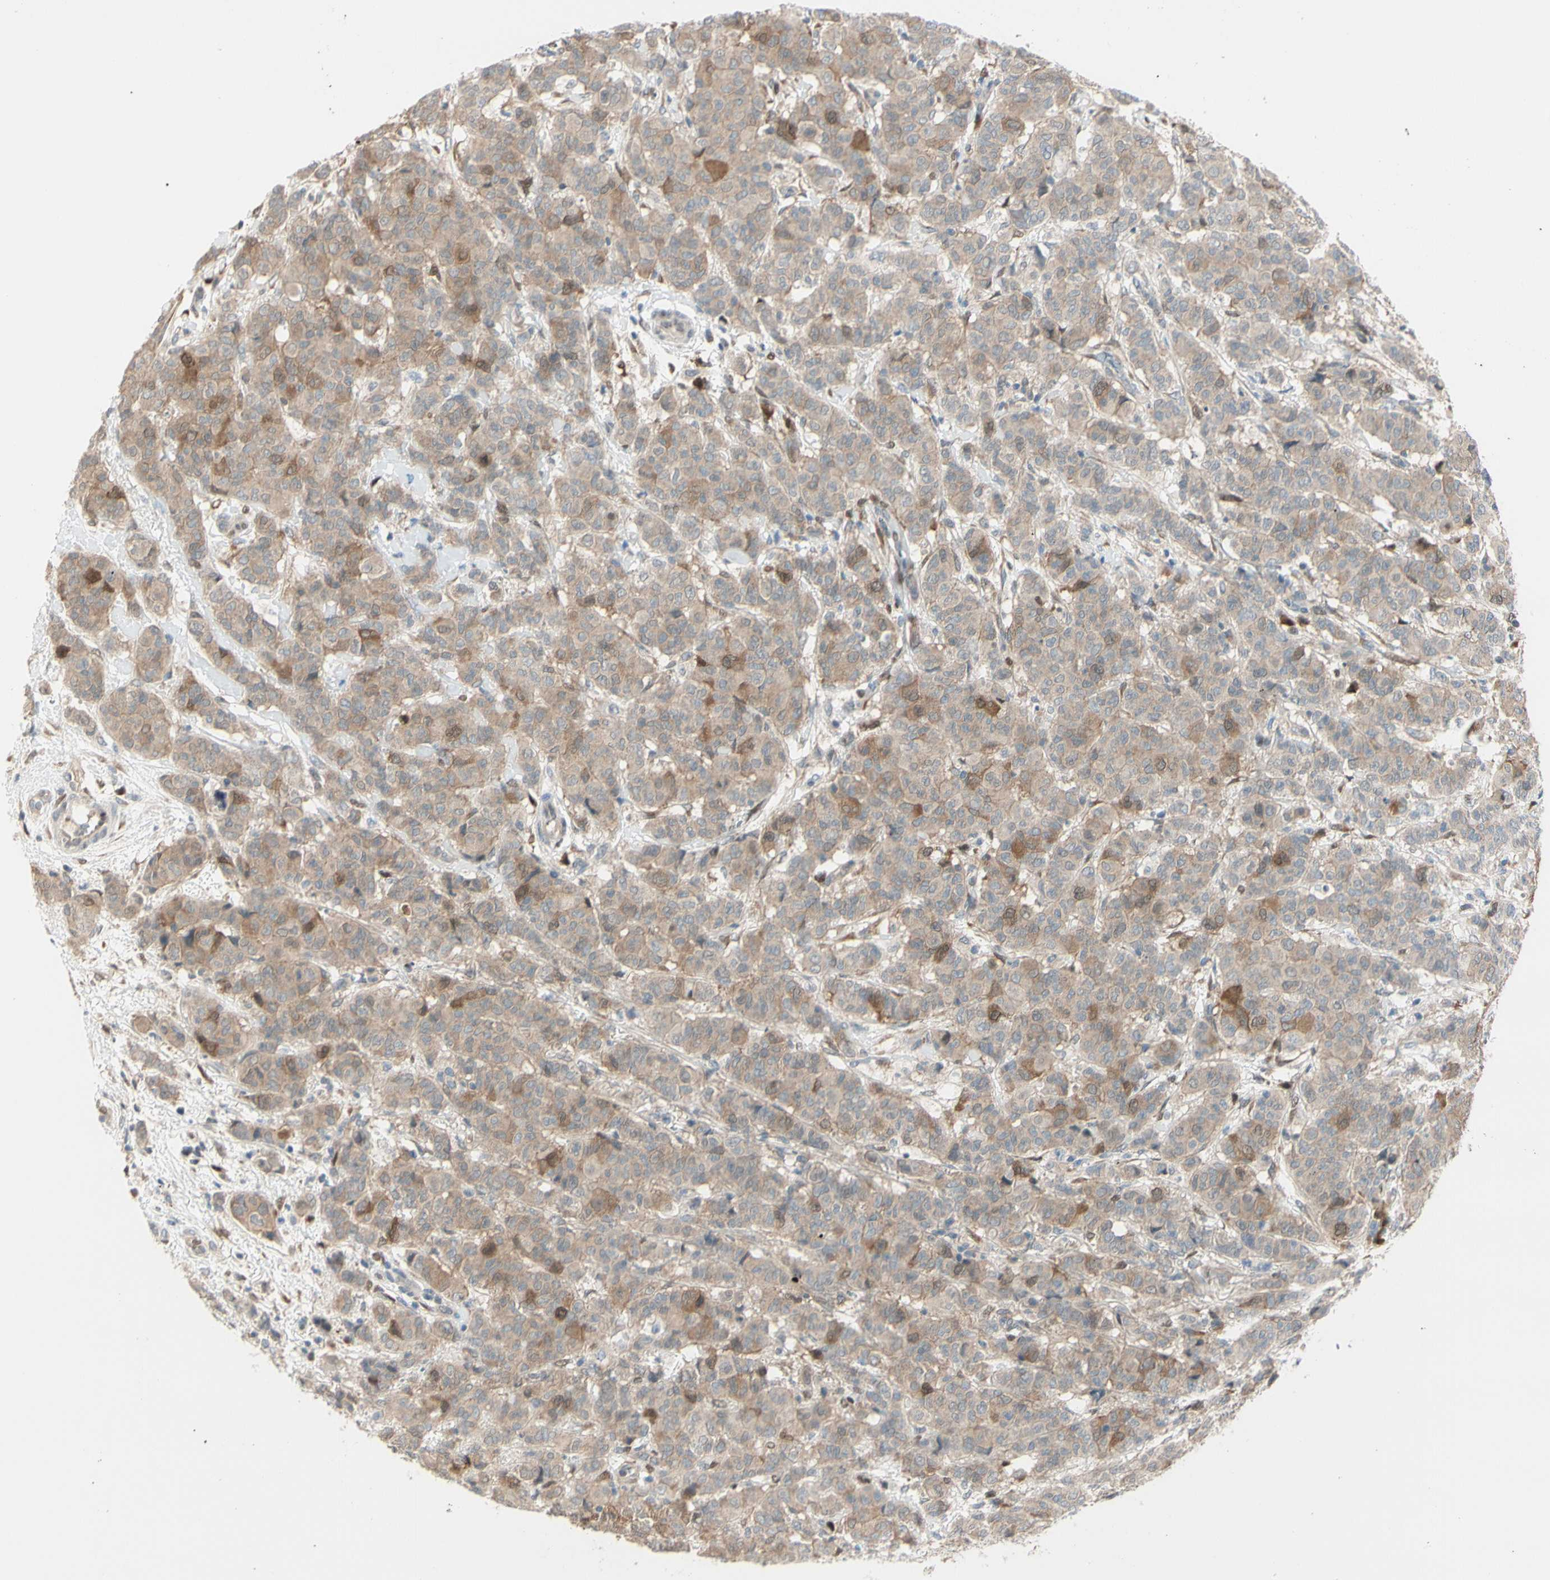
{"staining": {"intensity": "moderate", "quantity": ">75%", "location": "cytoplasmic/membranous"}, "tissue": "breast cancer", "cell_type": "Tumor cells", "image_type": "cancer", "snomed": [{"axis": "morphology", "description": "Duct carcinoma"}, {"axis": "topography", "description": "Breast"}], "caption": "The photomicrograph exhibits staining of breast cancer (intraductal carcinoma), revealing moderate cytoplasmic/membranous protein expression (brown color) within tumor cells.", "gene": "PTTG1", "patient": {"sex": "female", "age": 40}}